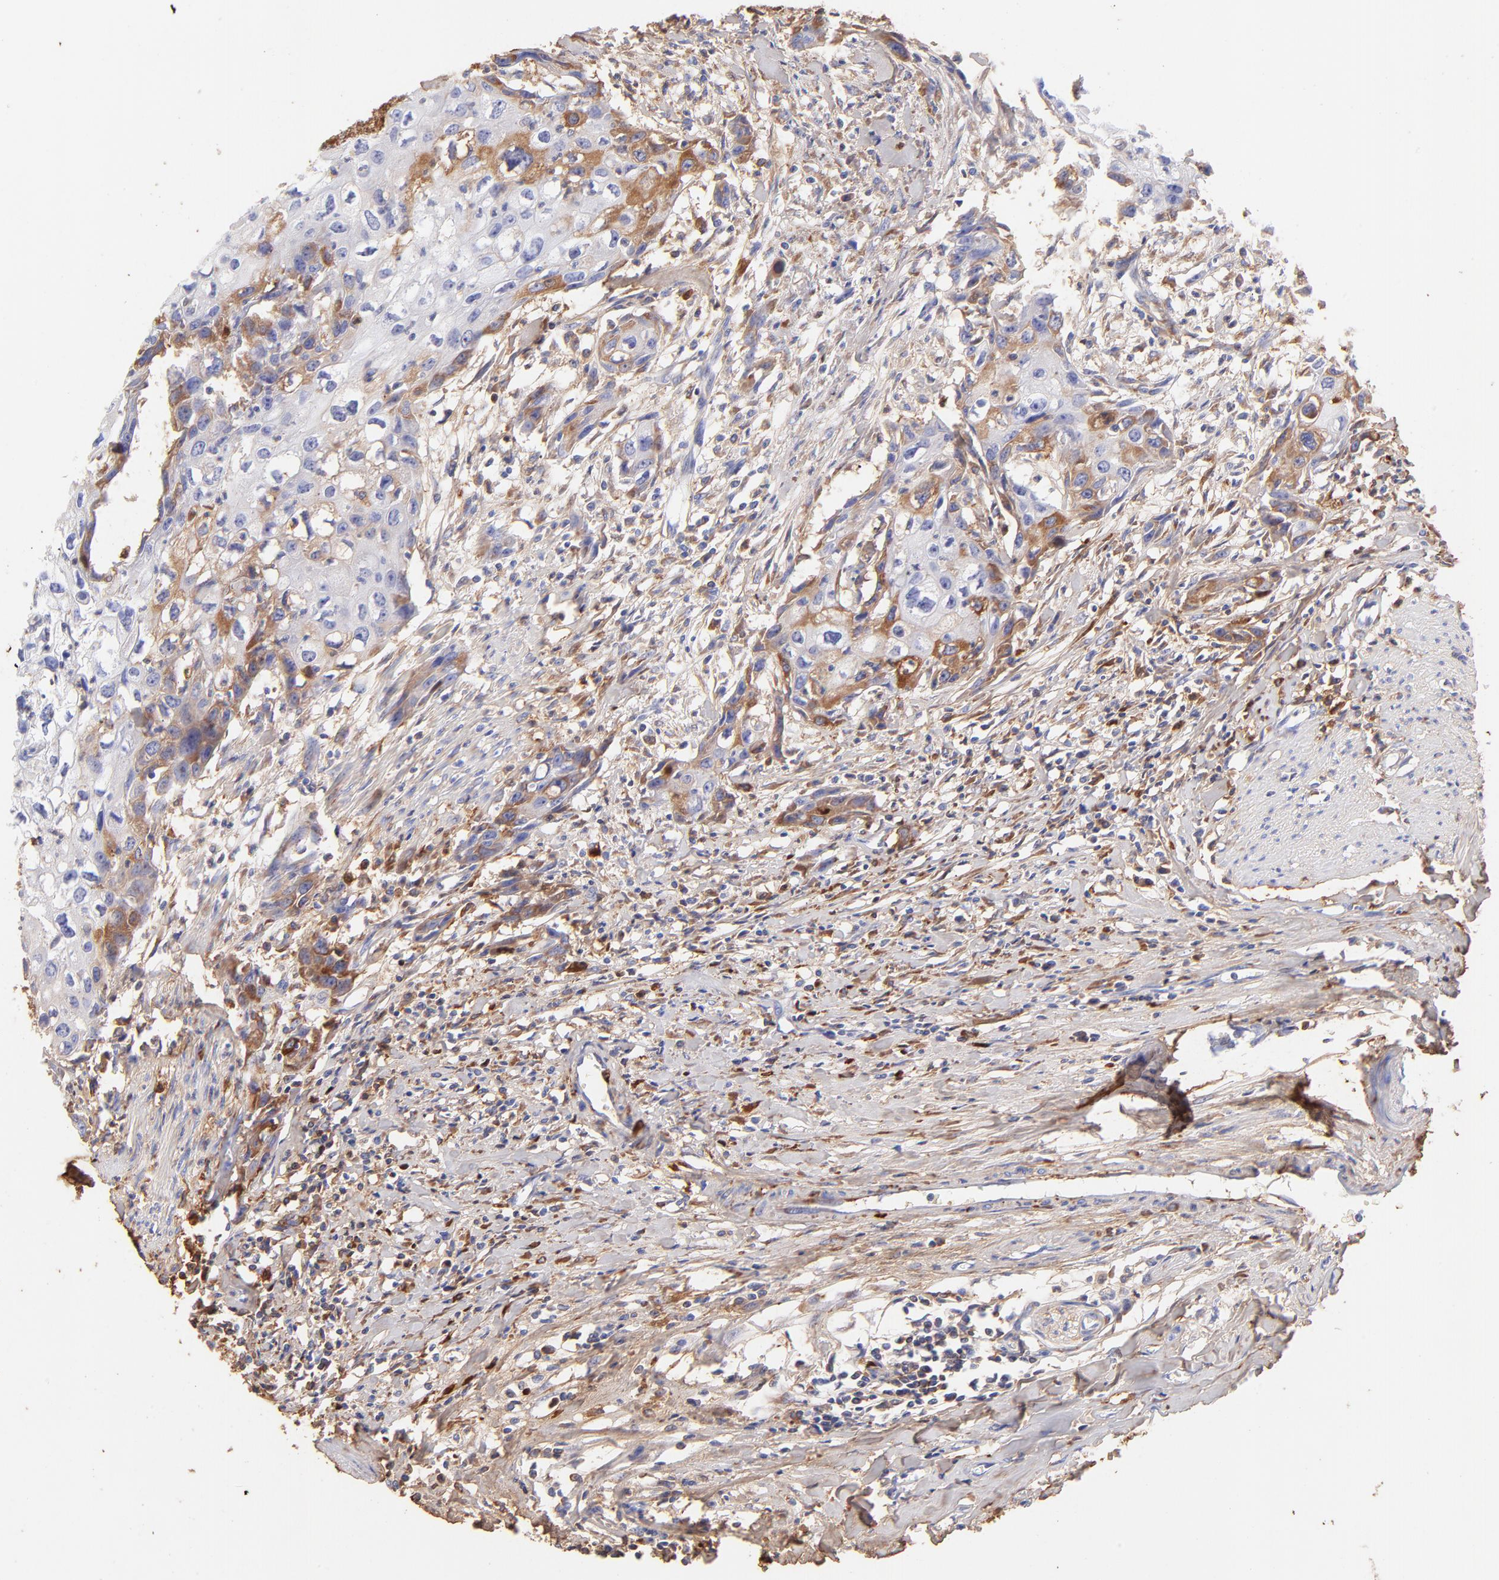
{"staining": {"intensity": "moderate", "quantity": "<25%", "location": "cytoplasmic/membranous"}, "tissue": "urothelial cancer", "cell_type": "Tumor cells", "image_type": "cancer", "snomed": [{"axis": "morphology", "description": "Urothelial carcinoma, High grade"}, {"axis": "topography", "description": "Urinary bladder"}], "caption": "Immunohistochemical staining of human urothelial carcinoma (high-grade) shows low levels of moderate cytoplasmic/membranous protein expression in about <25% of tumor cells. Immunohistochemistry stains the protein in brown and the nuclei are stained blue.", "gene": "BGN", "patient": {"sex": "male", "age": 54}}